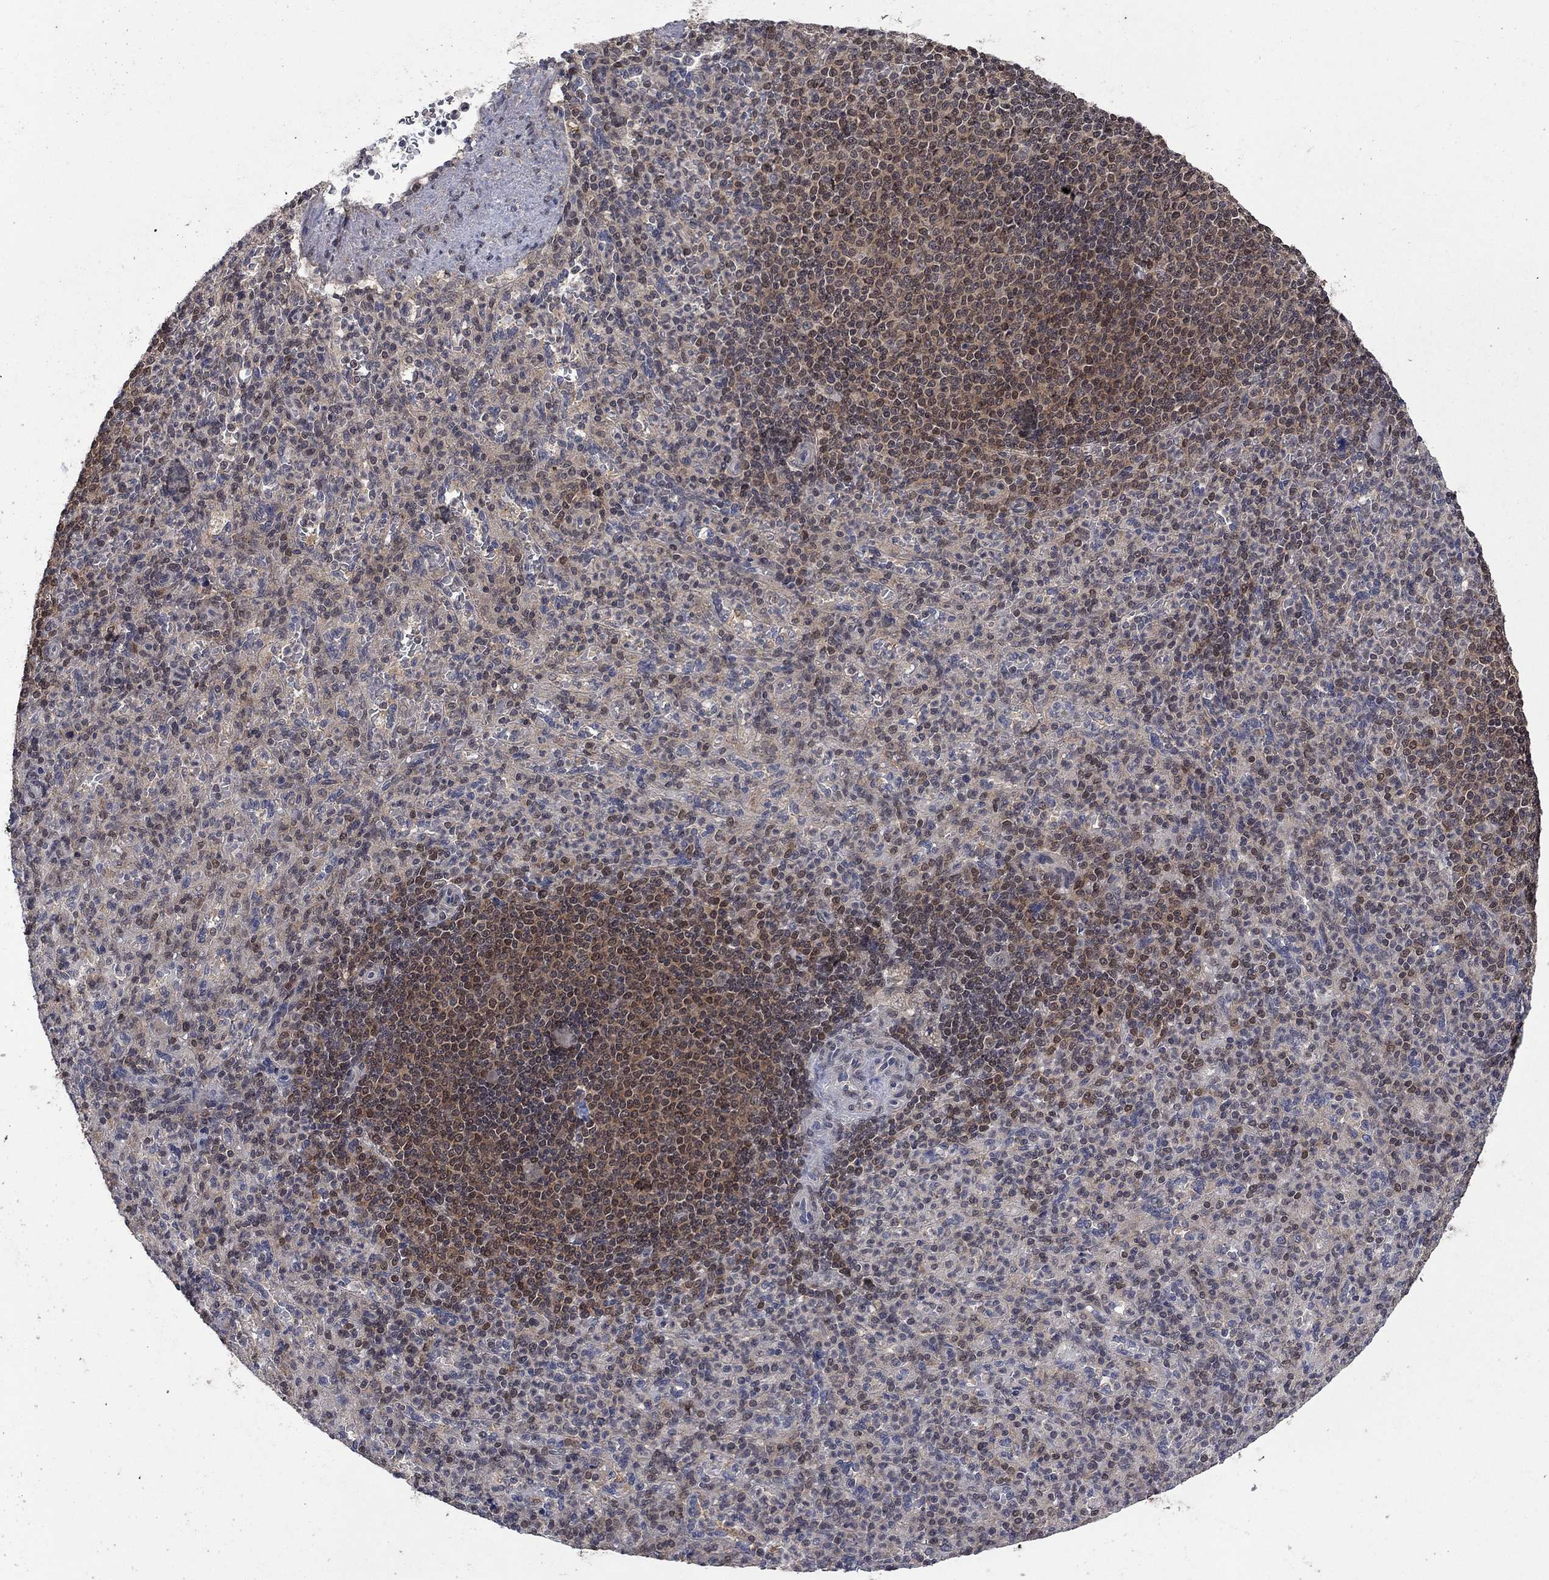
{"staining": {"intensity": "moderate", "quantity": "<25%", "location": "nuclear"}, "tissue": "spleen", "cell_type": "Cells in red pulp", "image_type": "normal", "snomed": [{"axis": "morphology", "description": "Normal tissue, NOS"}, {"axis": "topography", "description": "Spleen"}], "caption": "Immunohistochemical staining of unremarkable human spleen shows moderate nuclear protein positivity in about <25% of cells in red pulp. (Brightfield microscopy of DAB IHC at high magnification).", "gene": "IAH1", "patient": {"sex": "female", "age": 74}}